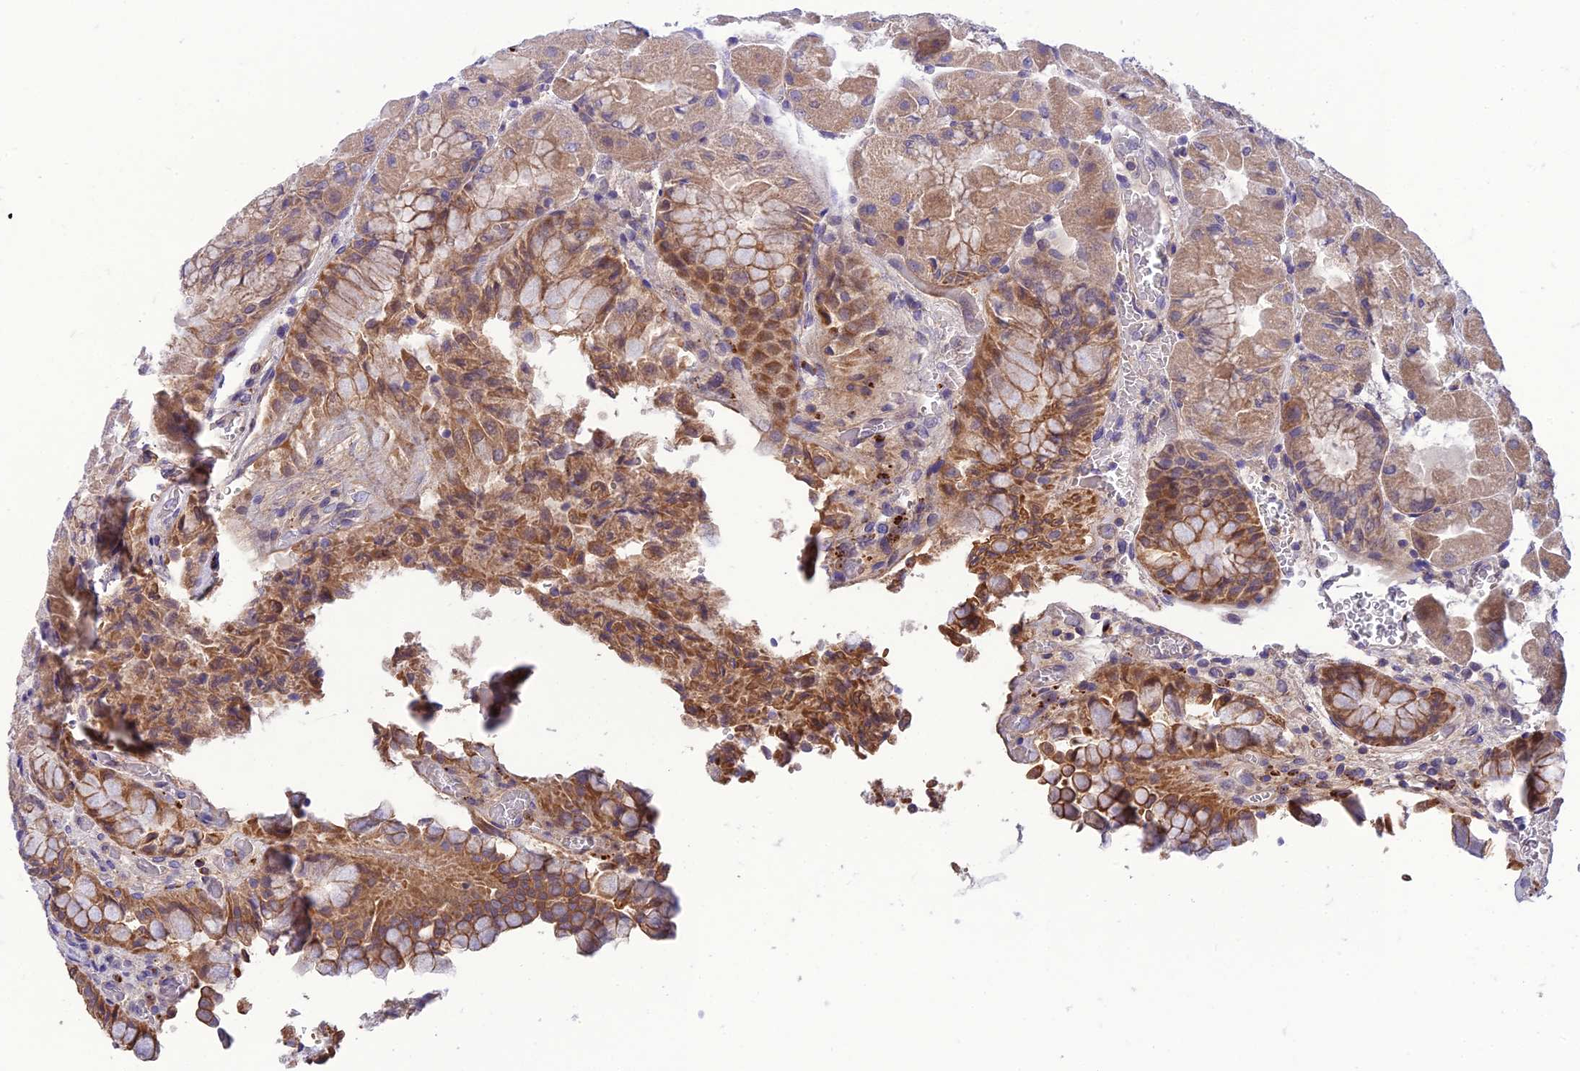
{"staining": {"intensity": "moderate", "quantity": "25%-75%", "location": "cytoplasmic/membranous"}, "tissue": "stomach", "cell_type": "Glandular cells", "image_type": "normal", "snomed": [{"axis": "morphology", "description": "Normal tissue, NOS"}, {"axis": "topography", "description": "Stomach"}], "caption": "A micrograph of stomach stained for a protein exhibits moderate cytoplasmic/membranous brown staining in glandular cells.", "gene": "IRAK3", "patient": {"sex": "female", "age": 61}}